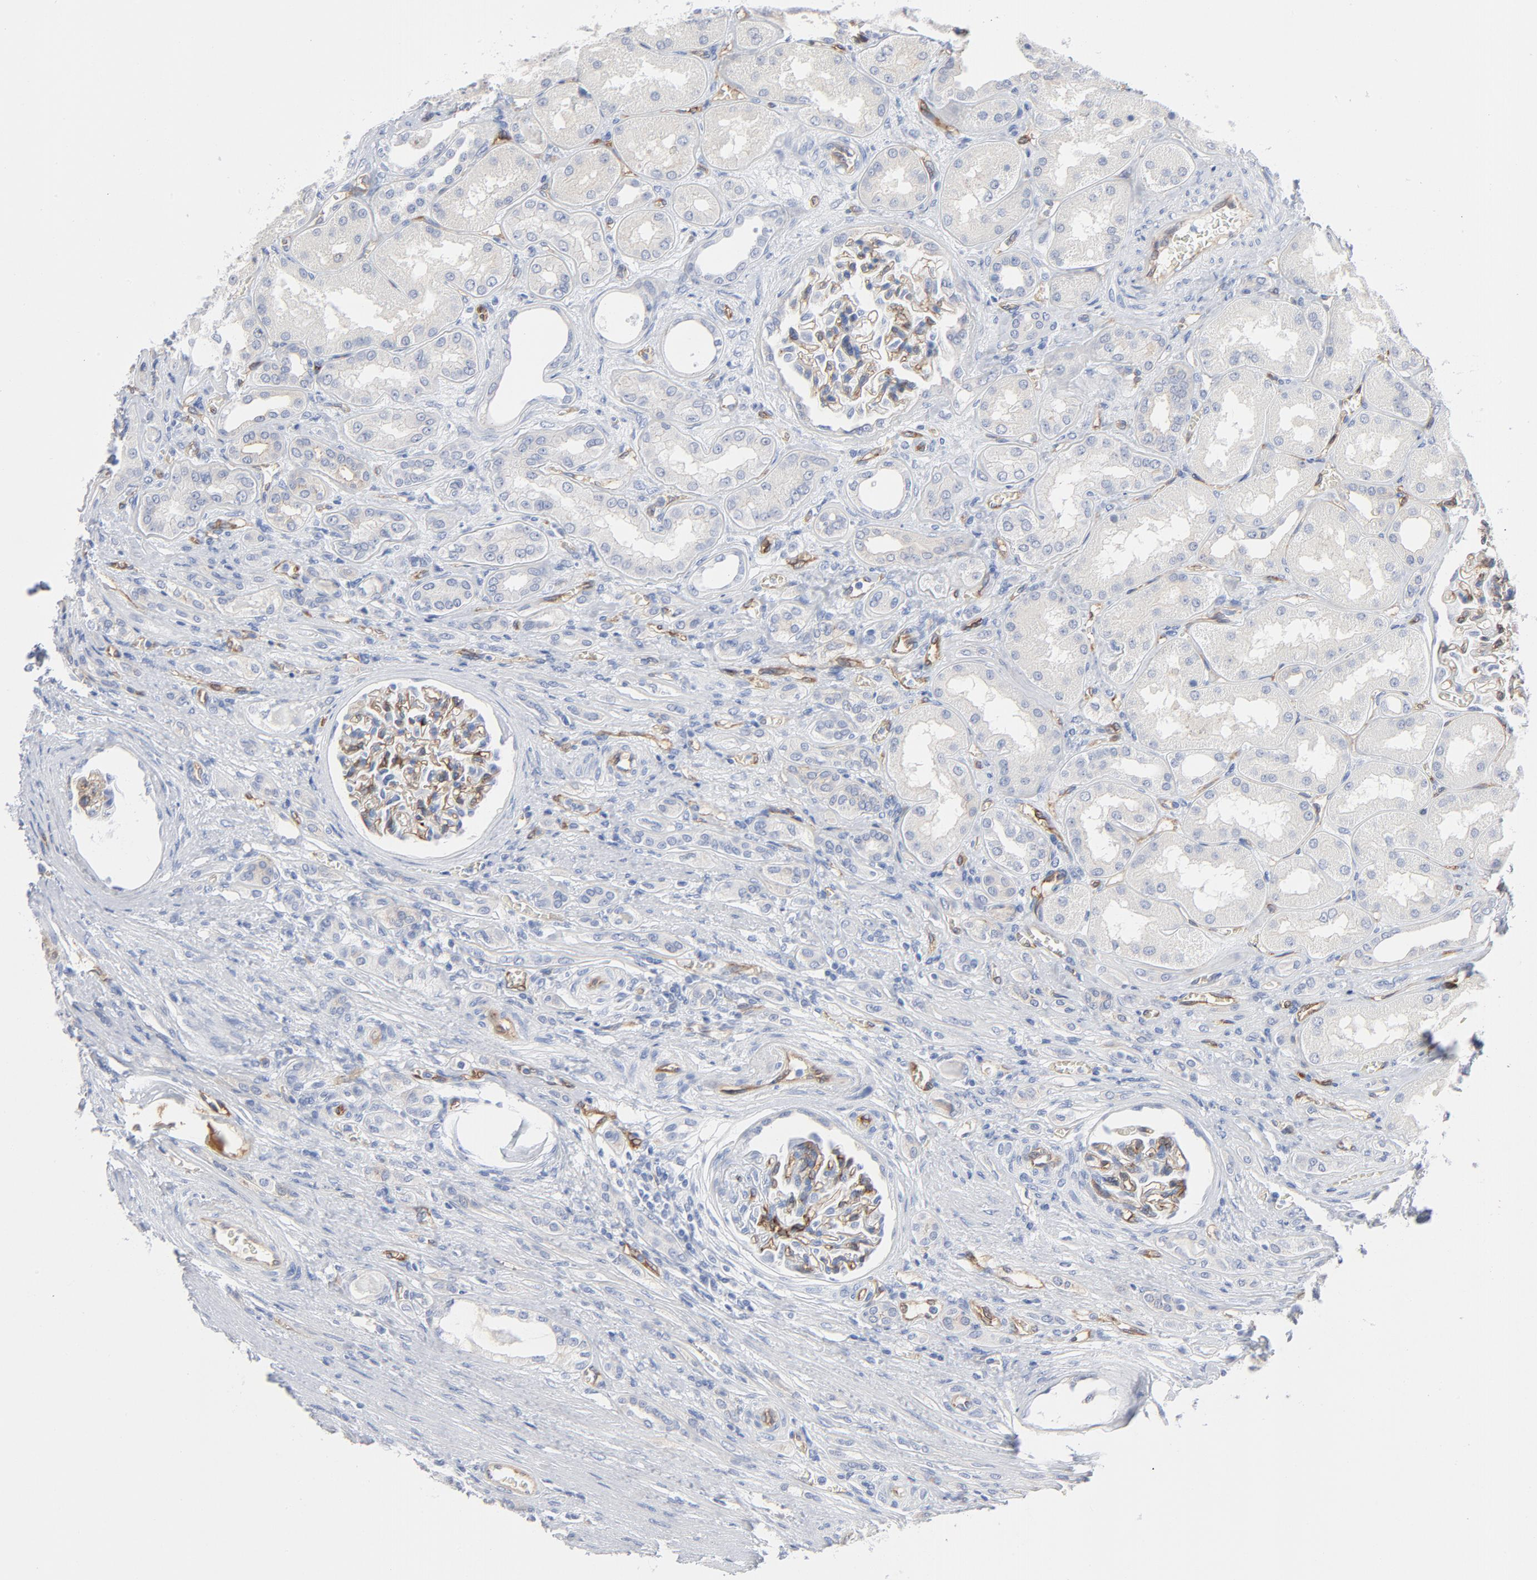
{"staining": {"intensity": "weak", "quantity": "<25%", "location": "cytoplasmic/membranous"}, "tissue": "renal cancer", "cell_type": "Tumor cells", "image_type": "cancer", "snomed": [{"axis": "morphology", "description": "Adenocarcinoma, NOS"}, {"axis": "topography", "description": "Kidney"}], "caption": "Renal cancer (adenocarcinoma) stained for a protein using IHC shows no staining tumor cells.", "gene": "SHANK3", "patient": {"sex": "male", "age": 46}}